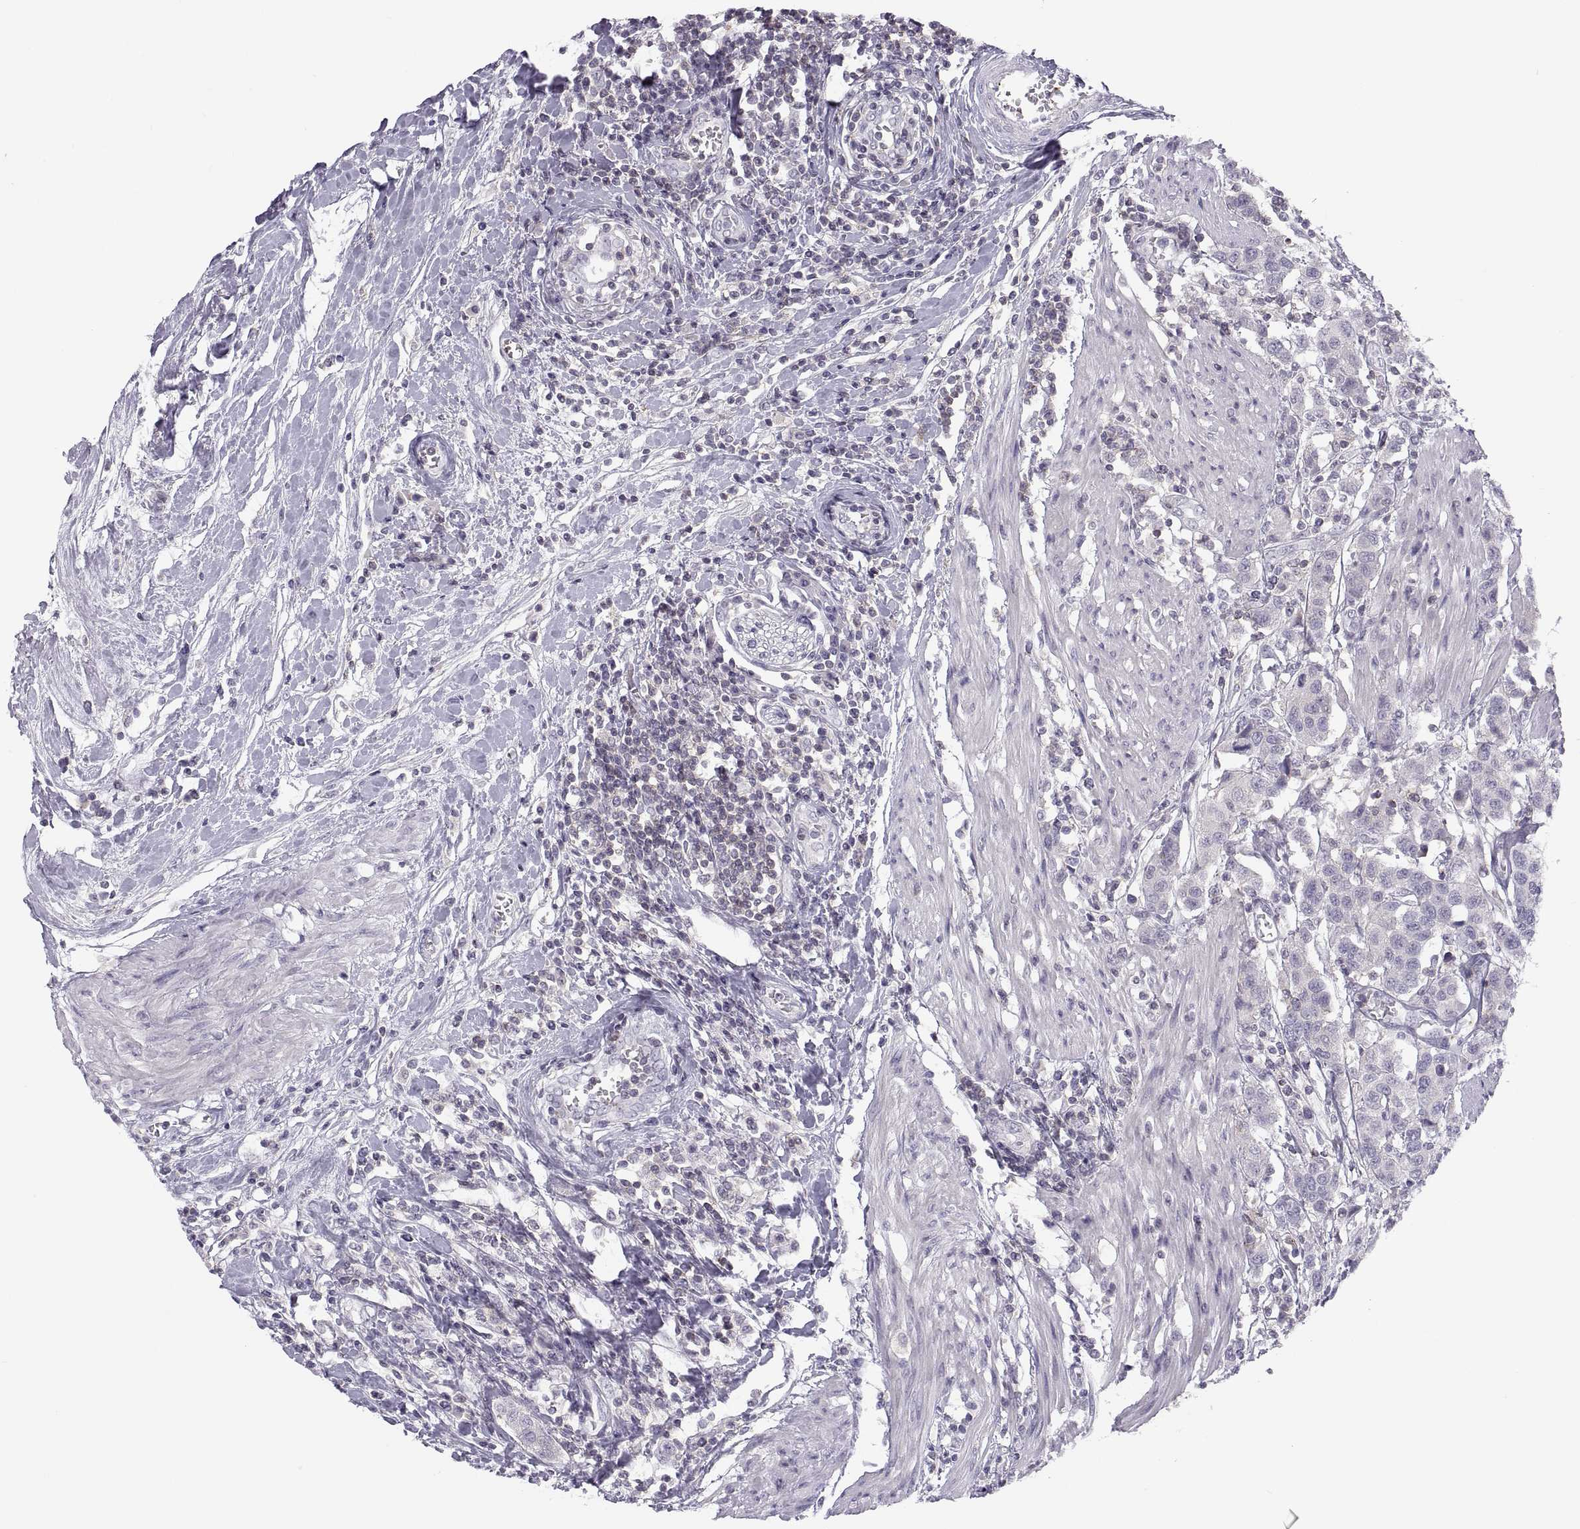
{"staining": {"intensity": "negative", "quantity": "none", "location": "none"}, "tissue": "urothelial cancer", "cell_type": "Tumor cells", "image_type": "cancer", "snomed": [{"axis": "morphology", "description": "Urothelial carcinoma, High grade"}, {"axis": "topography", "description": "Urinary bladder"}], "caption": "This histopathology image is of urothelial cancer stained with IHC to label a protein in brown with the nuclei are counter-stained blue. There is no expression in tumor cells.", "gene": "TTC21A", "patient": {"sex": "female", "age": 58}}